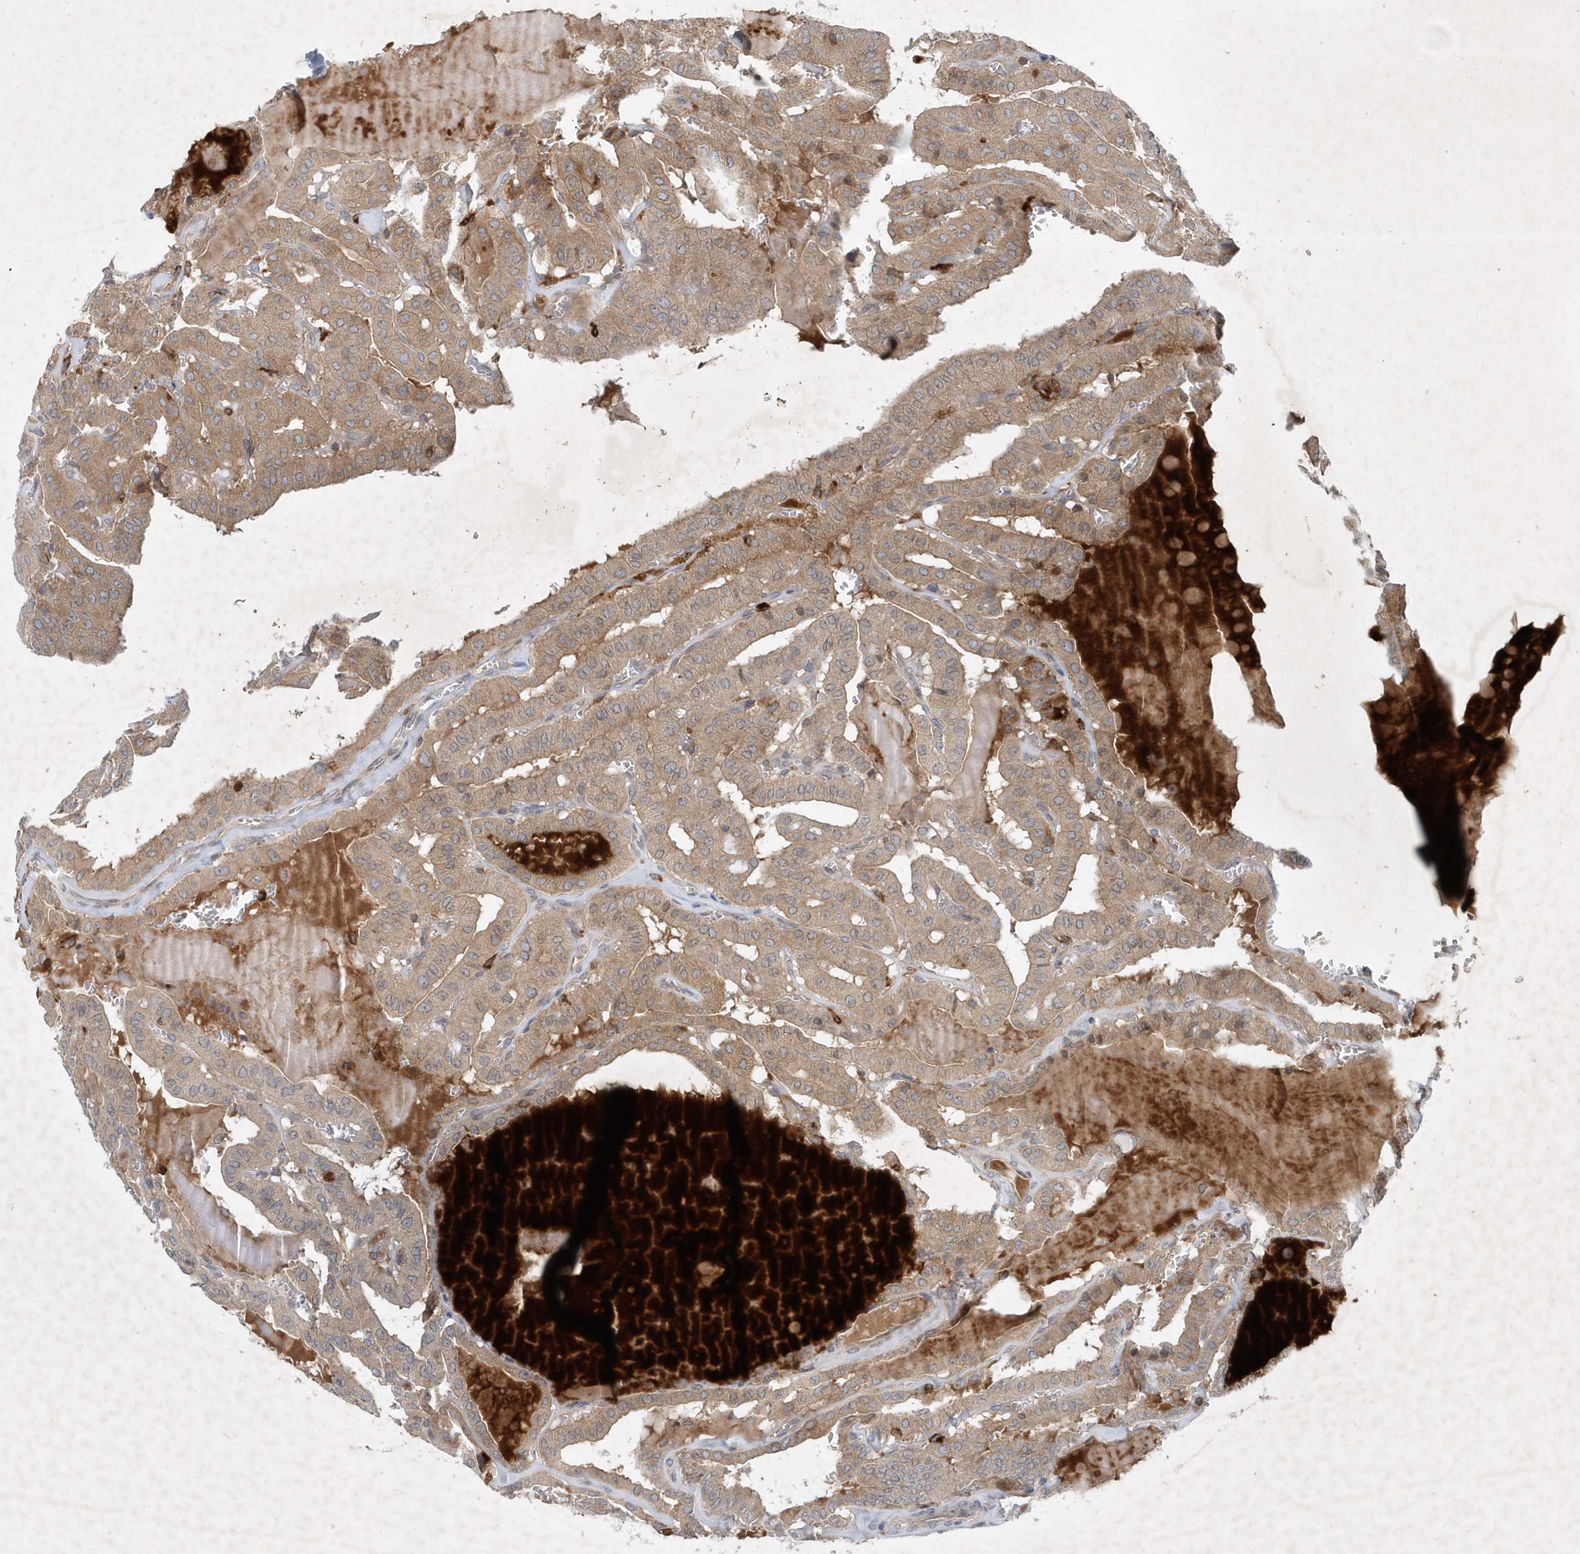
{"staining": {"intensity": "weak", "quantity": ">75%", "location": "cytoplasmic/membranous"}, "tissue": "thyroid cancer", "cell_type": "Tumor cells", "image_type": "cancer", "snomed": [{"axis": "morphology", "description": "Papillary adenocarcinoma, NOS"}, {"axis": "topography", "description": "Thyroid gland"}], "caption": "IHC image of human papillary adenocarcinoma (thyroid) stained for a protein (brown), which reveals low levels of weak cytoplasmic/membranous positivity in about >75% of tumor cells.", "gene": "P2RY10", "patient": {"sex": "male", "age": 52}}